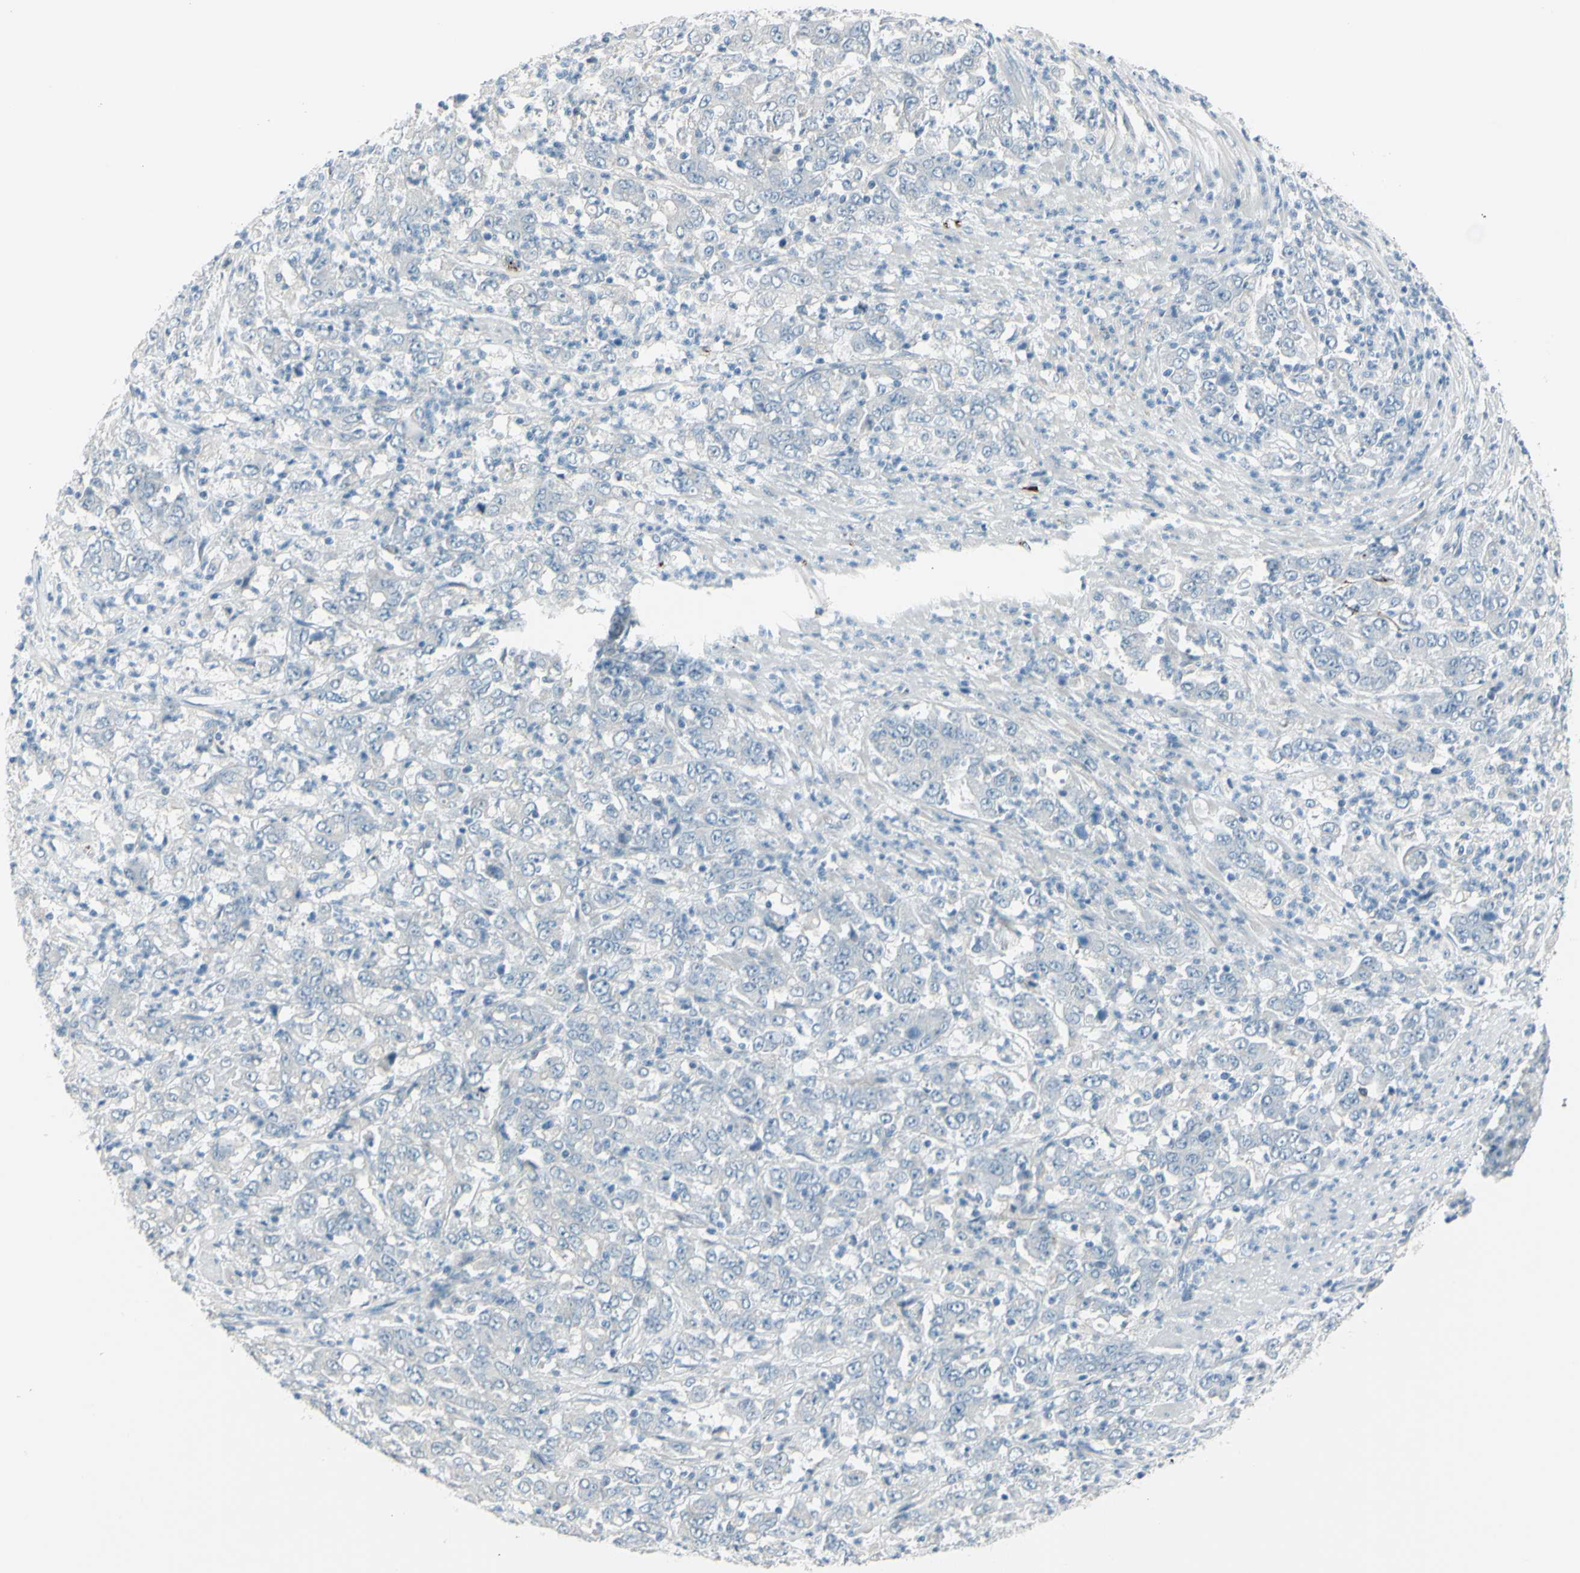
{"staining": {"intensity": "negative", "quantity": "none", "location": "none"}, "tissue": "stomach cancer", "cell_type": "Tumor cells", "image_type": "cancer", "snomed": [{"axis": "morphology", "description": "Adenocarcinoma, NOS"}, {"axis": "topography", "description": "Stomach, lower"}], "caption": "Tumor cells show no significant protein positivity in stomach cancer.", "gene": "GPR34", "patient": {"sex": "female", "age": 71}}